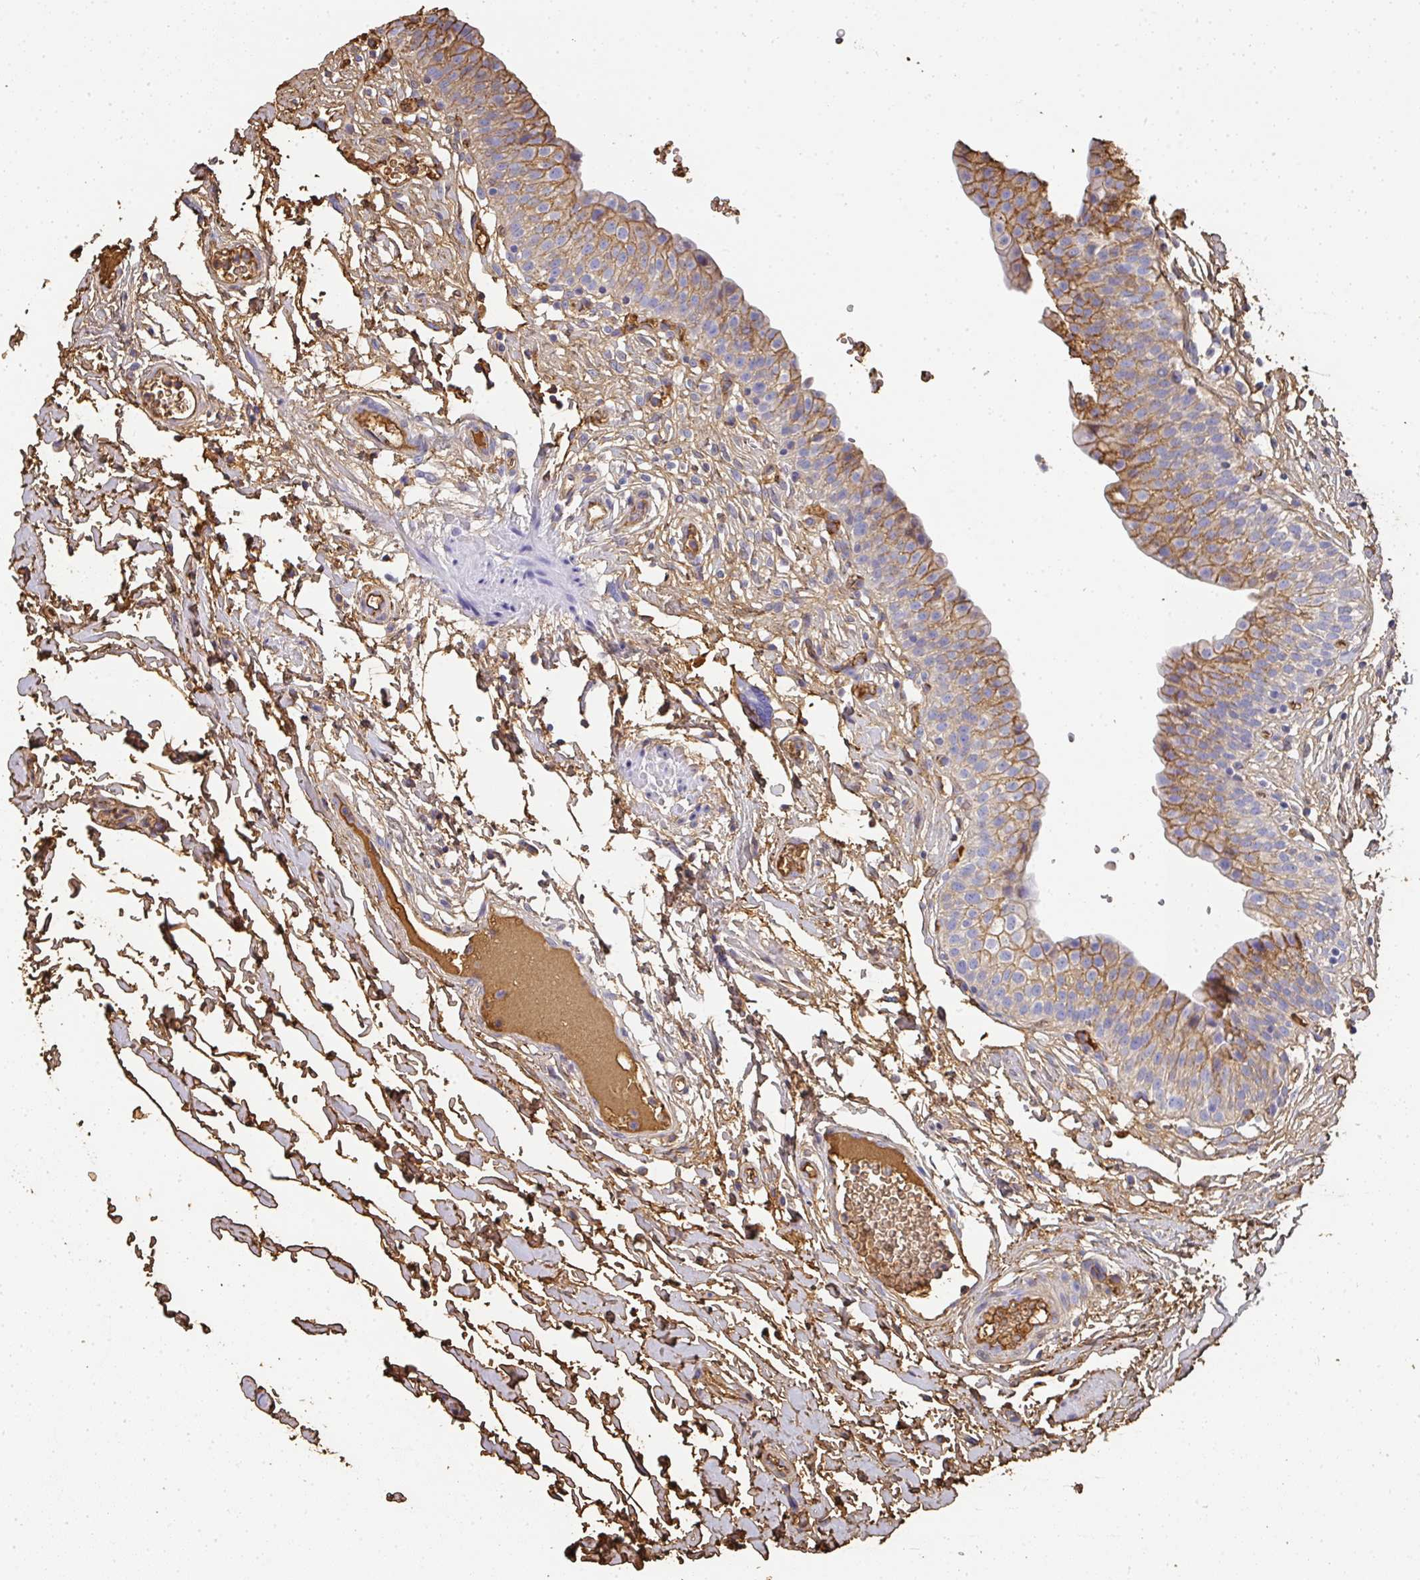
{"staining": {"intensity": "moderate", "quantity": "25%-75%", "location": "cytoplasmic/membranous"}, "tissue": "urinary bladder", "cell_type": "Urothelial cells", "image_type": "normal", "snomed": [{"axis": "morphology", "description": "Normal tissue, NOS"}, {"axis": "topography", "description": "Urinary bladder"}, {"axis": "topography", "description": "Peripheral nerve tissue"}], "caption": "Urinary bladder stained for a protein exhibits moderate cytoplasmic/membranous positivity in urothelial cells. The staining was performed using DAB (3,3'-diaminobenzidine), with brown indicating positive protein expression. Nuclei are stained blue with hematoxylin.", "gene": "ALB", "patient": {"sex": "male", "age": 55}}